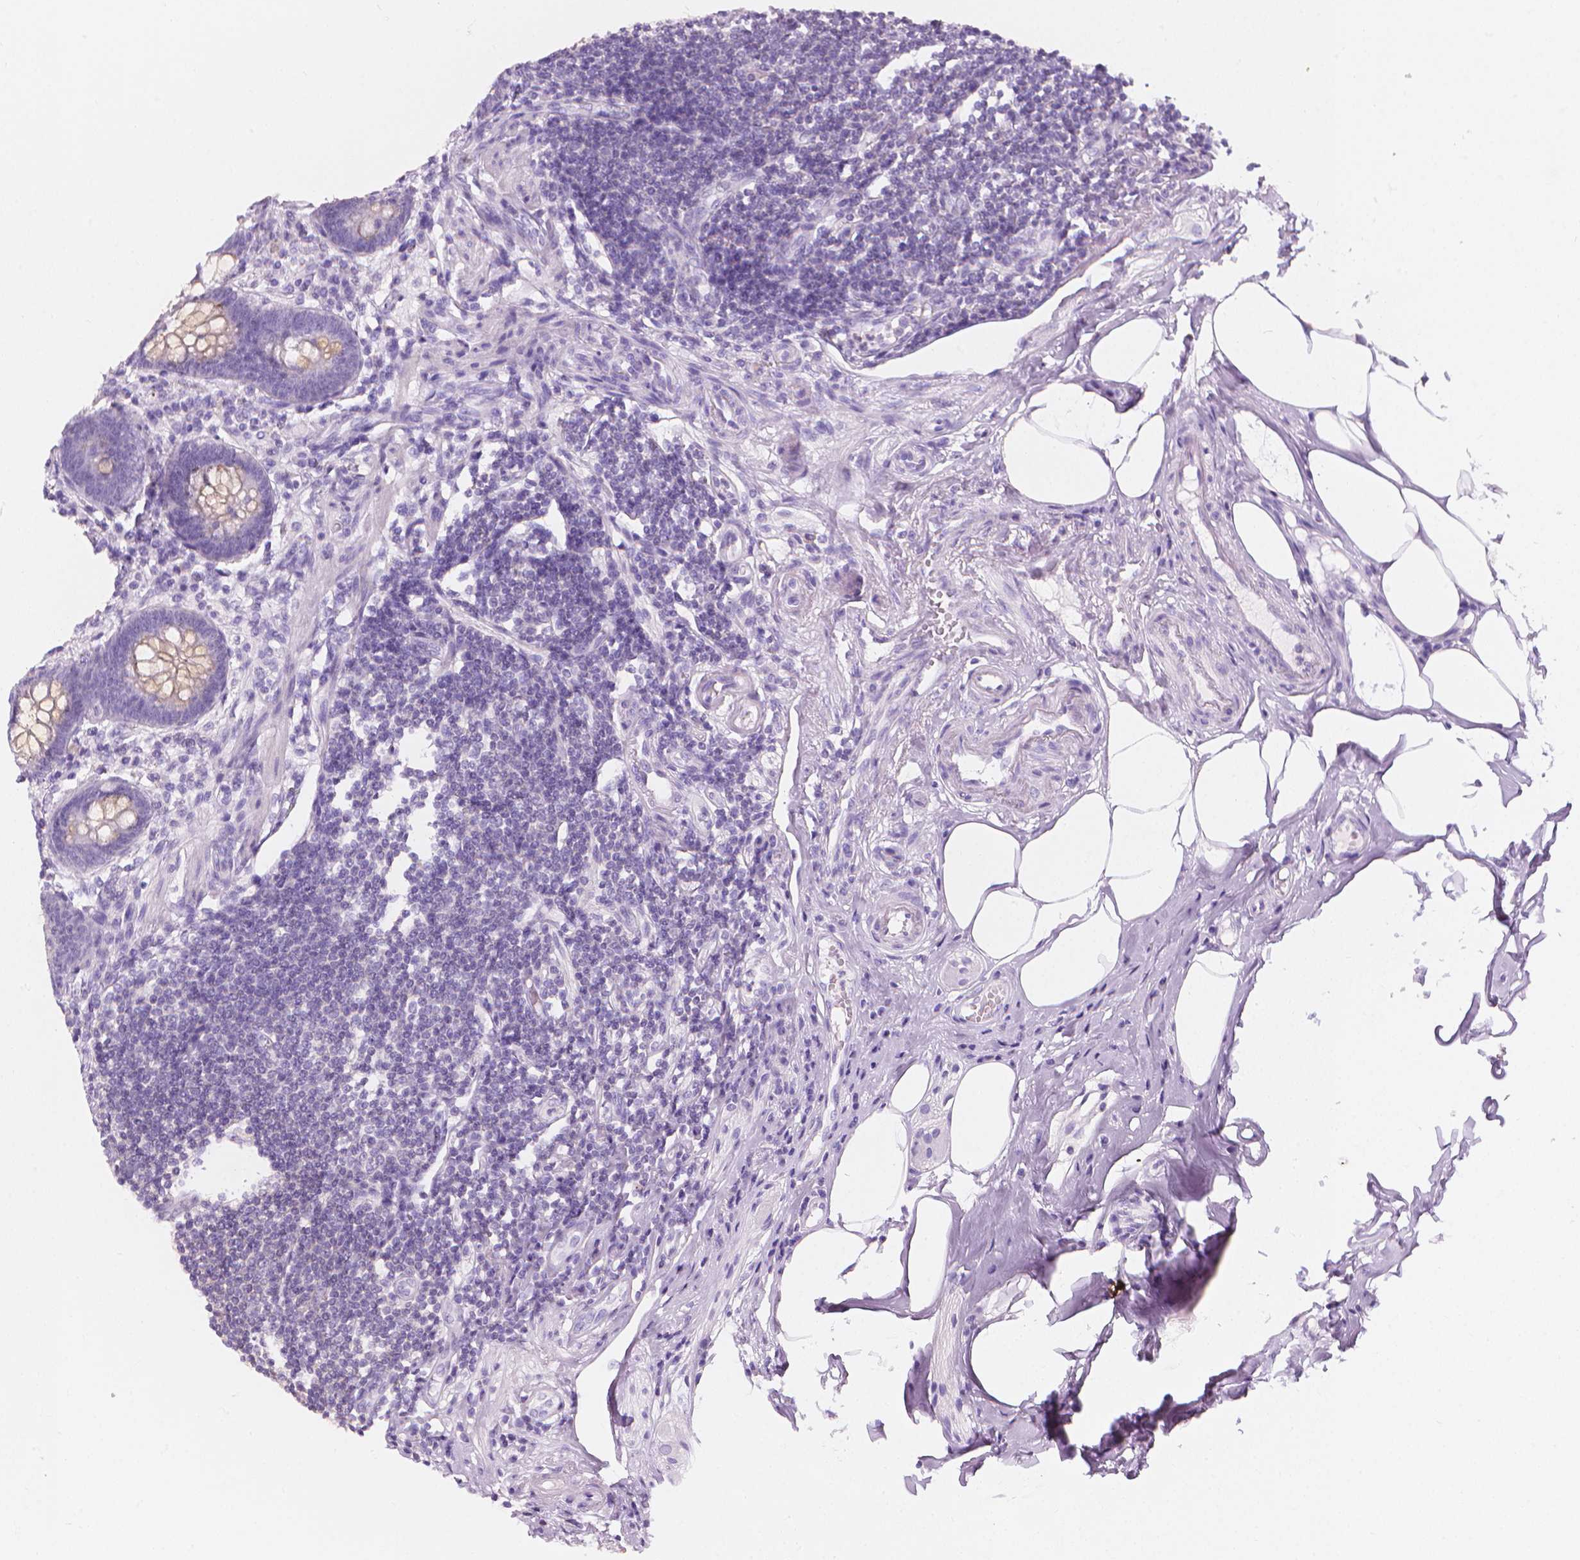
{"staining": {"intensity": "weak", "quantity": "<25%", "location": "cytoplasmic/membranous"}, "tissue": "appendix", "cell_type": "Glandular cells", "image_type": "normal", "snomed": [{"axis": "morphology", "description": "Normal tissue, NOS"}, {"axis": "topography", "description": "Appendix"}], "caption": "An immunohistochemistry photomicrograph of benign appendix is shown. There is no staining in glandular cells of appendix.", "gene": "DCAF8L1", "patient": {"sex": "female", "age": 57}}